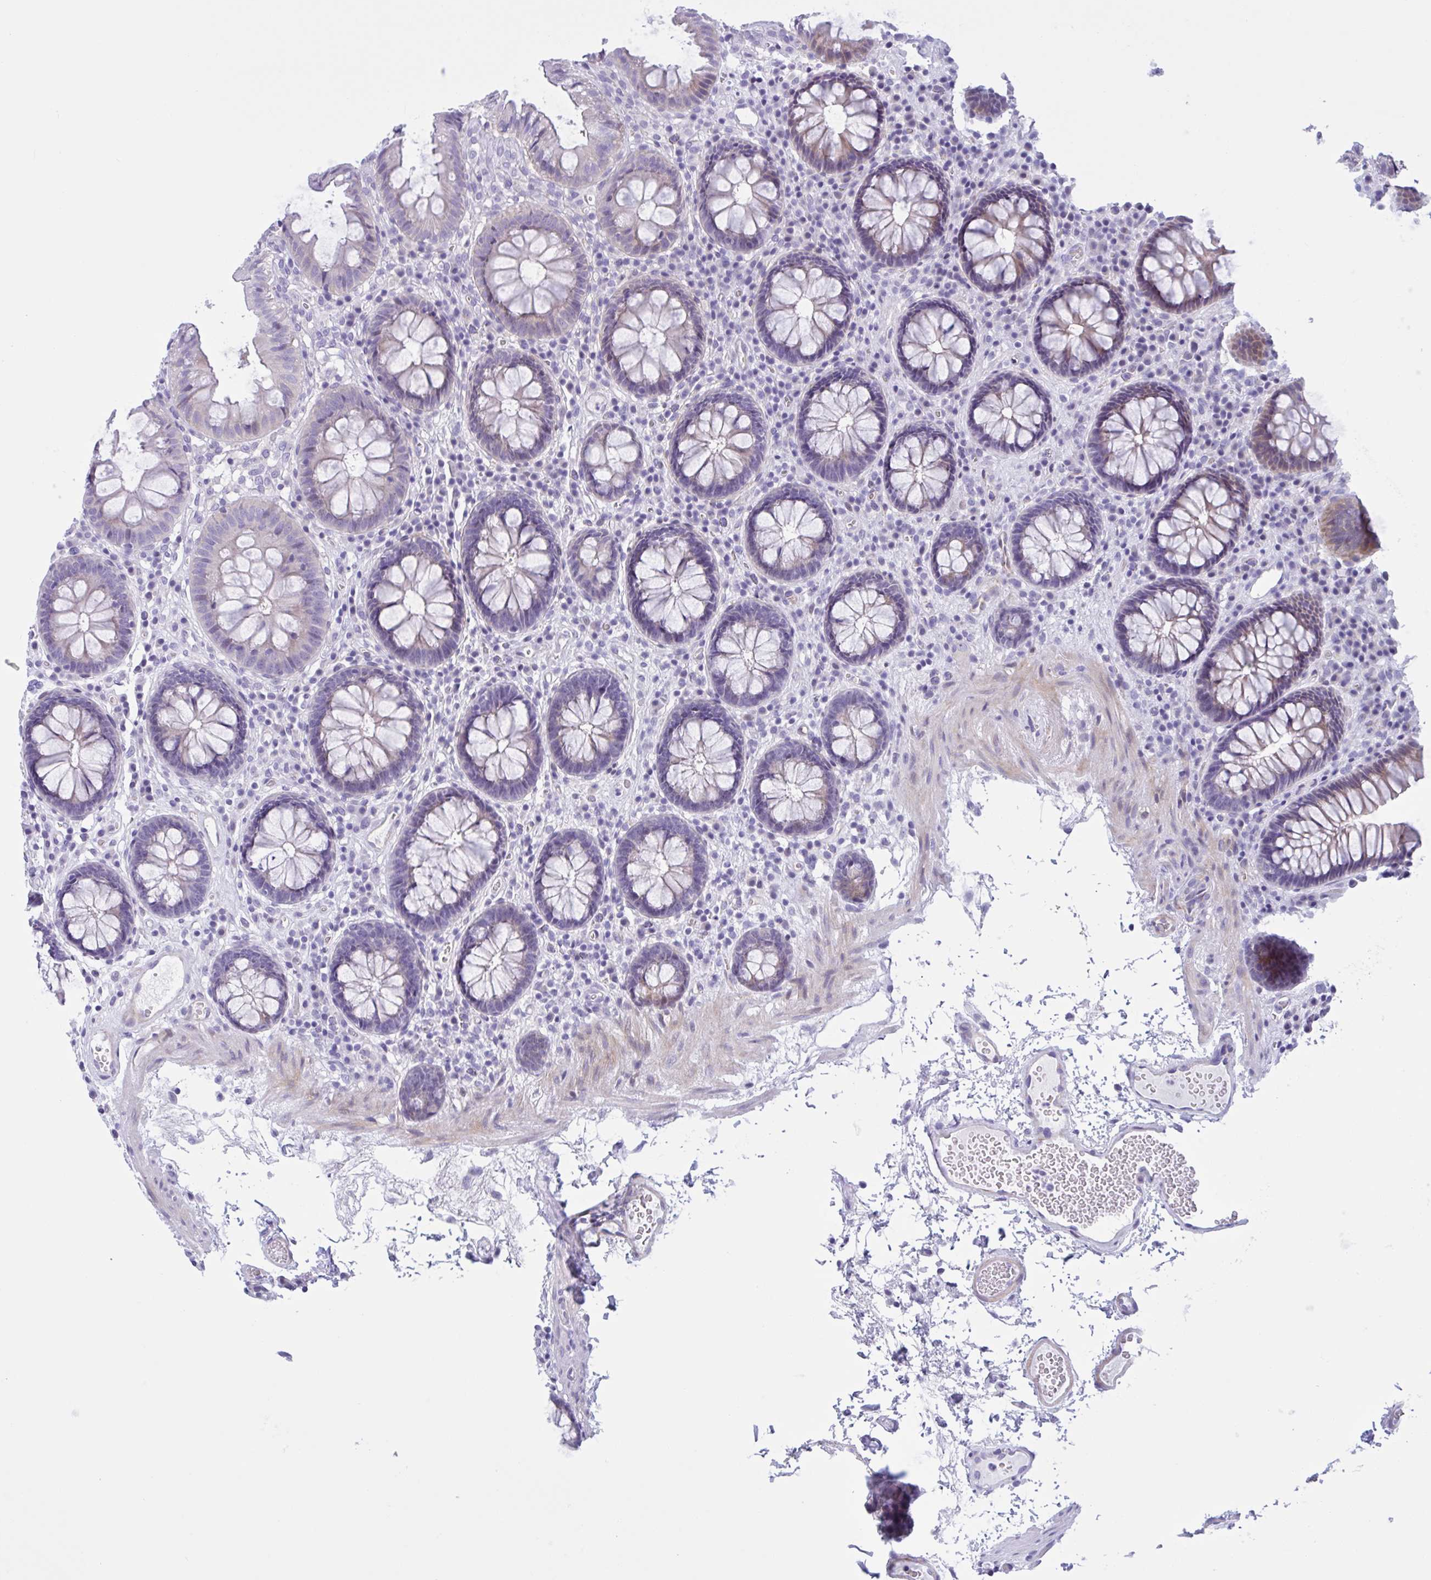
{"staining": {"intensity": "moderate", "quantity": "<25%", "location": "cytoplasmic/membranous"}, "tissue": "colon", "cell_type": "Endothelial cells", "image_type": "normal", "snomed": [{"axis": "morphology", "description": "Normal tissue, NOS"}, {"axis": "topography", "description": "Colon"}, {"axis": "topography", "description": "Peripheral nerve tissue"}], "caption": "Protein staining of normal colon exhibits moderate cytoplasmic/membranous staining in about <25% of endothelial cells. (Brightfield microscopy of DAB IHC at high magnification).", "gene": "AHCYL2", "patient": {"sex": "male", "age": 84}}